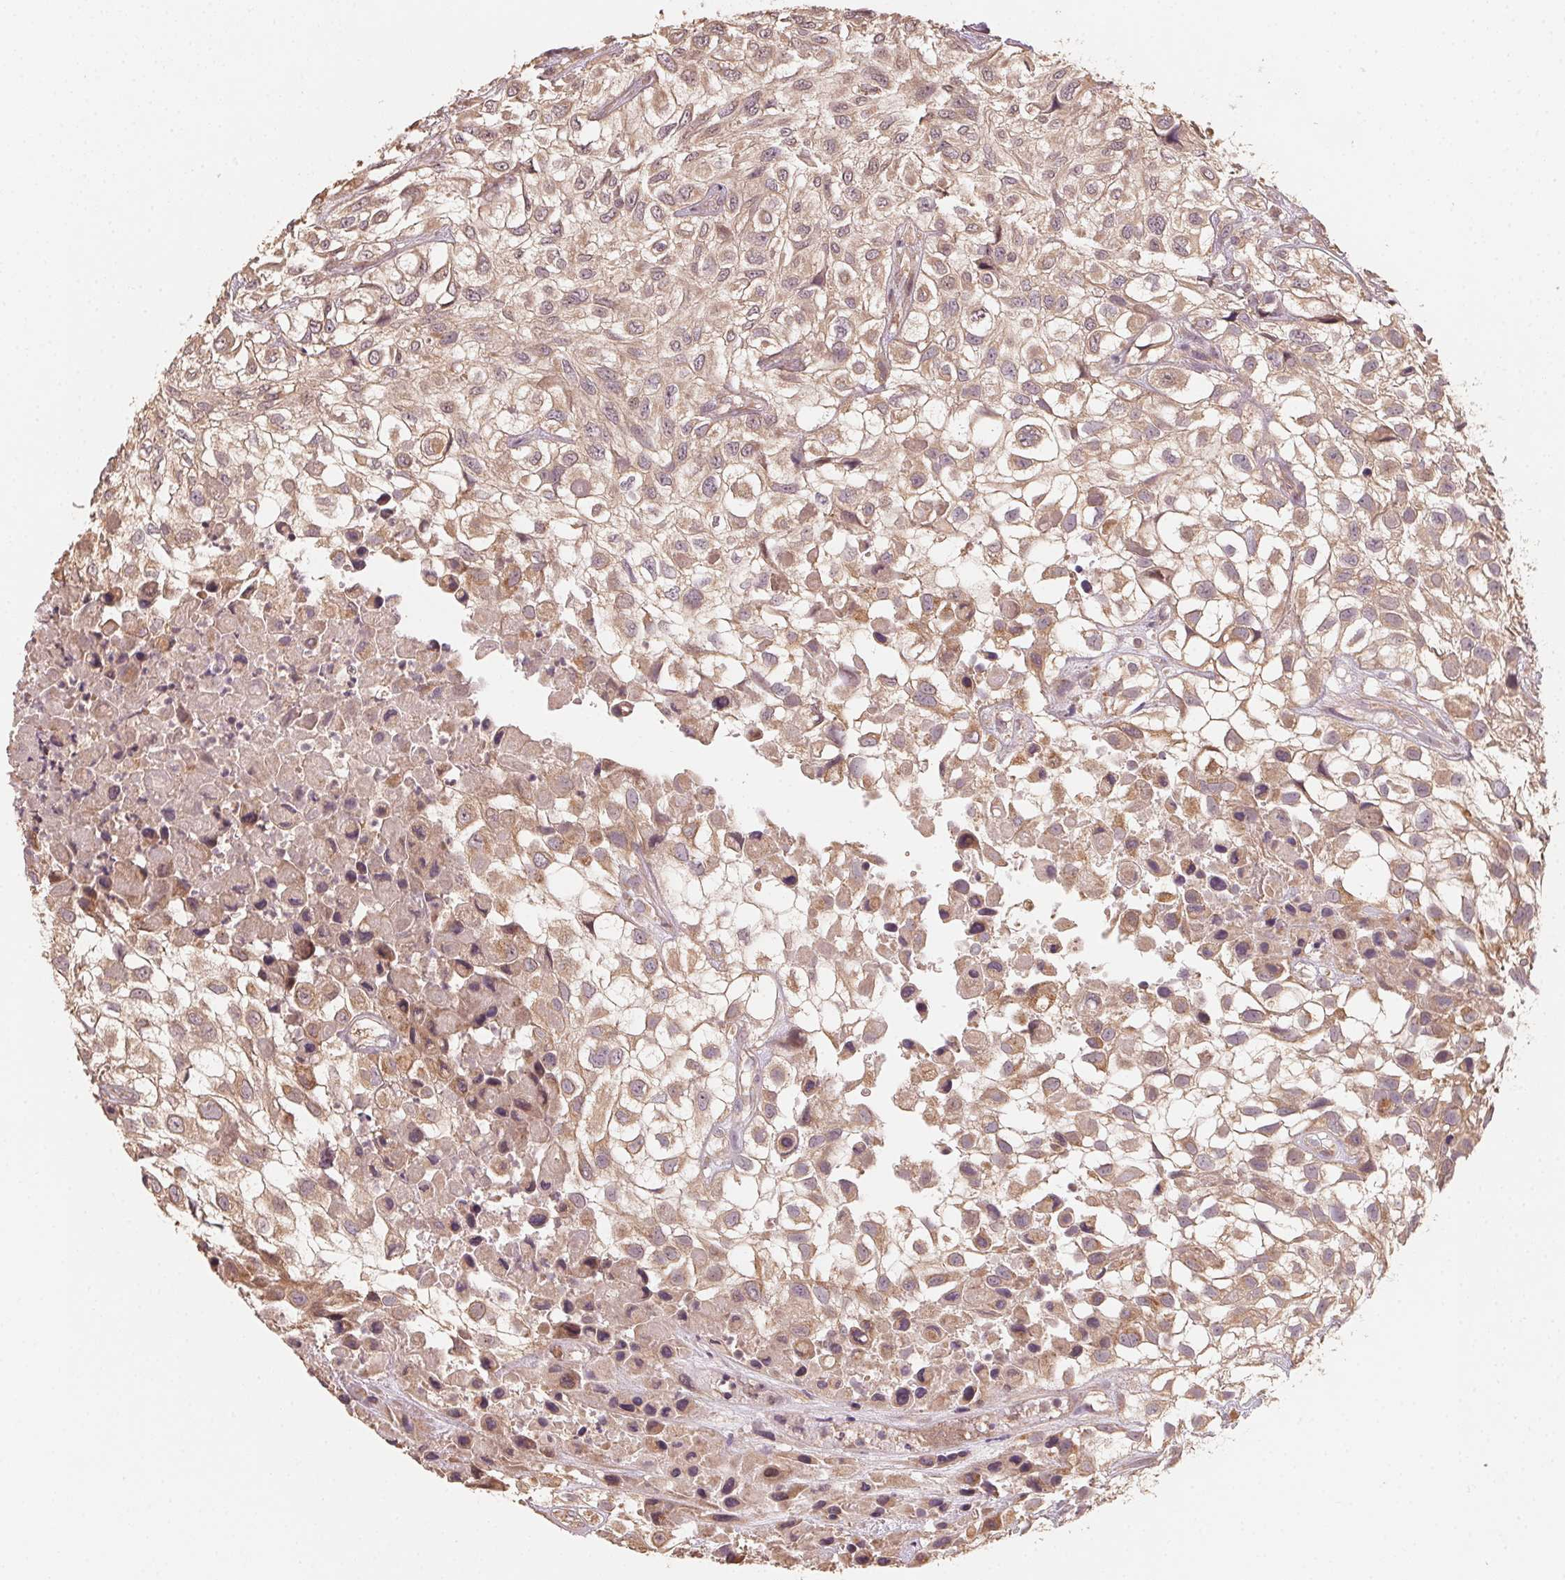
{"staining": {"intensity": "moderate", "quantity": ">75%", "location": "cytoplasmic/membranous"}, "tissue": "urothelial cancer", "cell_type": "Tumor cells", "image_type": "cancer", "snomed": [{"axis": "morphology", "description": "Urothelial carcinoma, High grade"}, {"axis": "topography", "description": "Urinary bladder"}], "caption": "This histopathology image demonstrates immunohistochemistry staining of urothelial cancer, with medium moderate cytoplasmic/membranous positivity in about >75% of tumor cells.", "gene": "WBP2", "patient": {"sex": "male", "age": 56}}